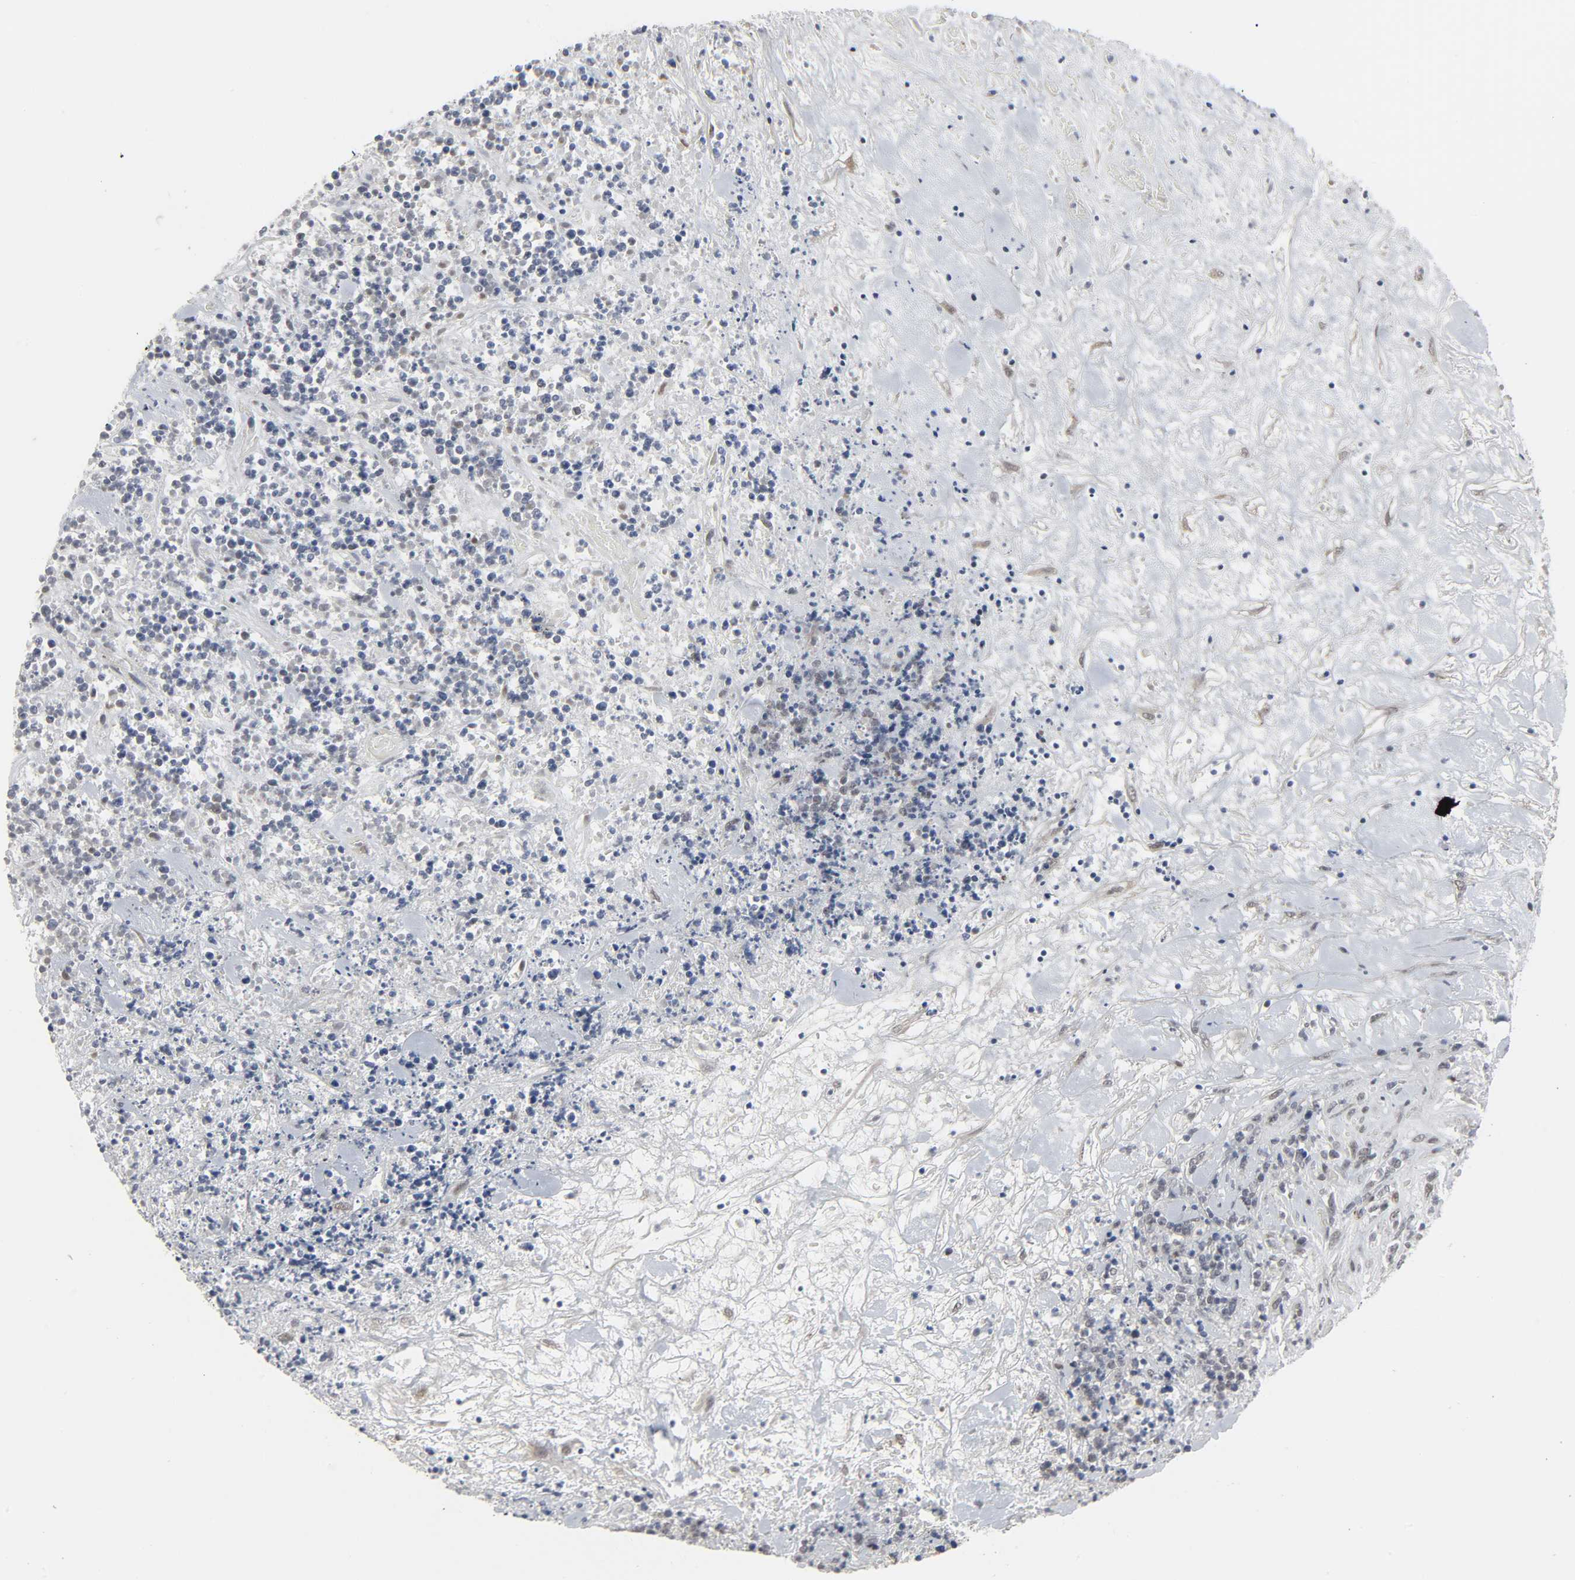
{"staining": {"intensity": "weak", "quantity": "<25%", "location": "nuclear"}, "tissue": "lymphoma", "cell_type": "Tumor cells", "image_type": "cancer", "snomed": [{"axis": "morphology", "description": "Malignant lymphoma, non-Hodgkin's type, High grade"}, {"axis": "topography", "description": "Soft tissue"}], "caption": "DAB (3,3'-diaminobenzidine) immunohistochemical staining of human lymphoma reveals no significant expression in tumor cells.", "gene": "MUC1", "patient": {"sex": "male", "age": 18}}